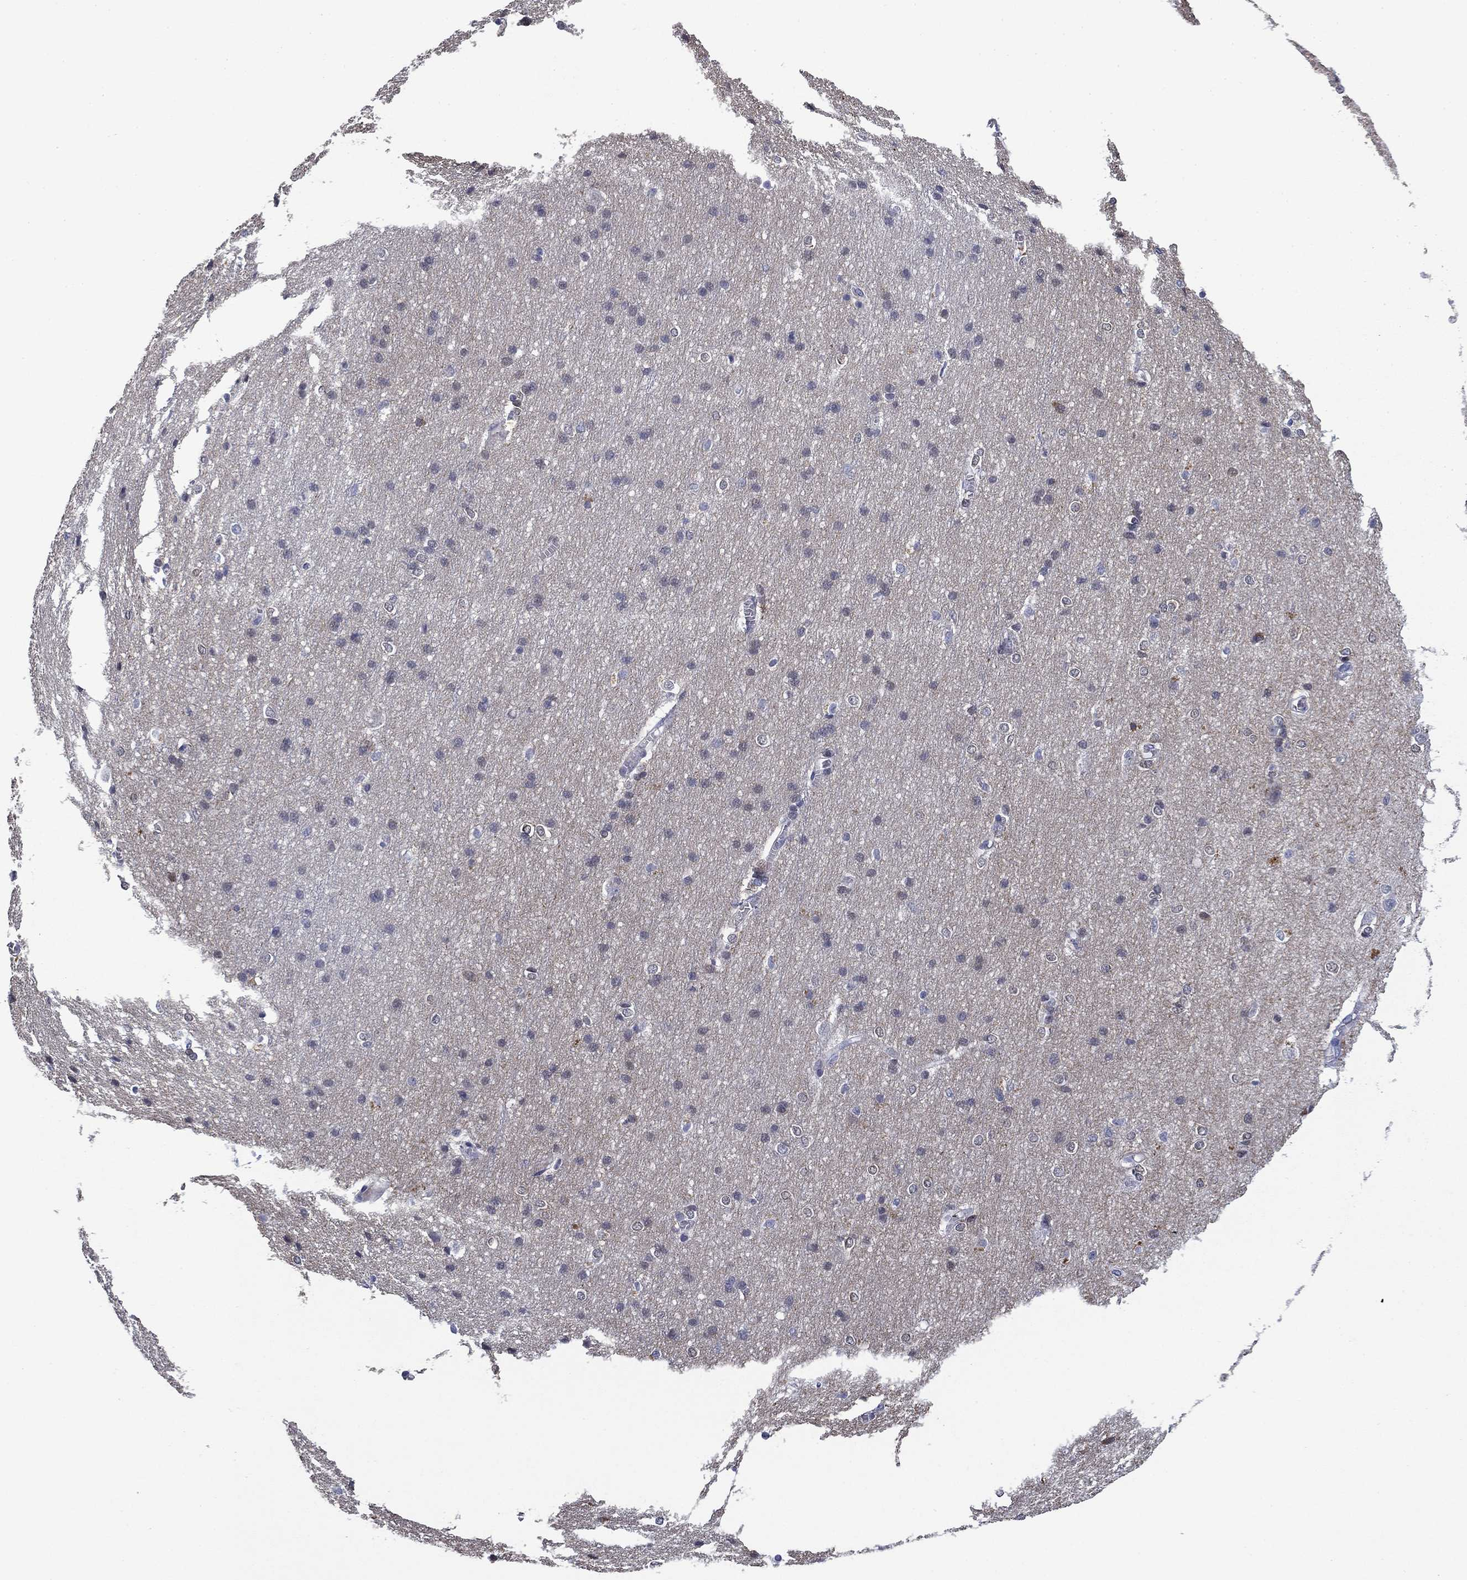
{"staining": {"intensity": "negative", "quantity": "none", "location": "none"}, "tissue": "cerebral cortex", "cell_type": "Endothelial cells", "image_type": "normal", "snomed": [{"axis": "morphology", "description": "Normal tissue, NOS"}, {"axis": "topography", "description": "Cerebral cortex"}], "caption": "The image demonstrates no significant positivity in endothelial cells of cerebral cortex. Brightfield microscopy of immunohistochemistry (IHC) stained with DAB (brown) and hematoxylin (blue), captured at high magnification.", "gene": "BCL2L14", "patient": {"sex": "male", "age": 37}}